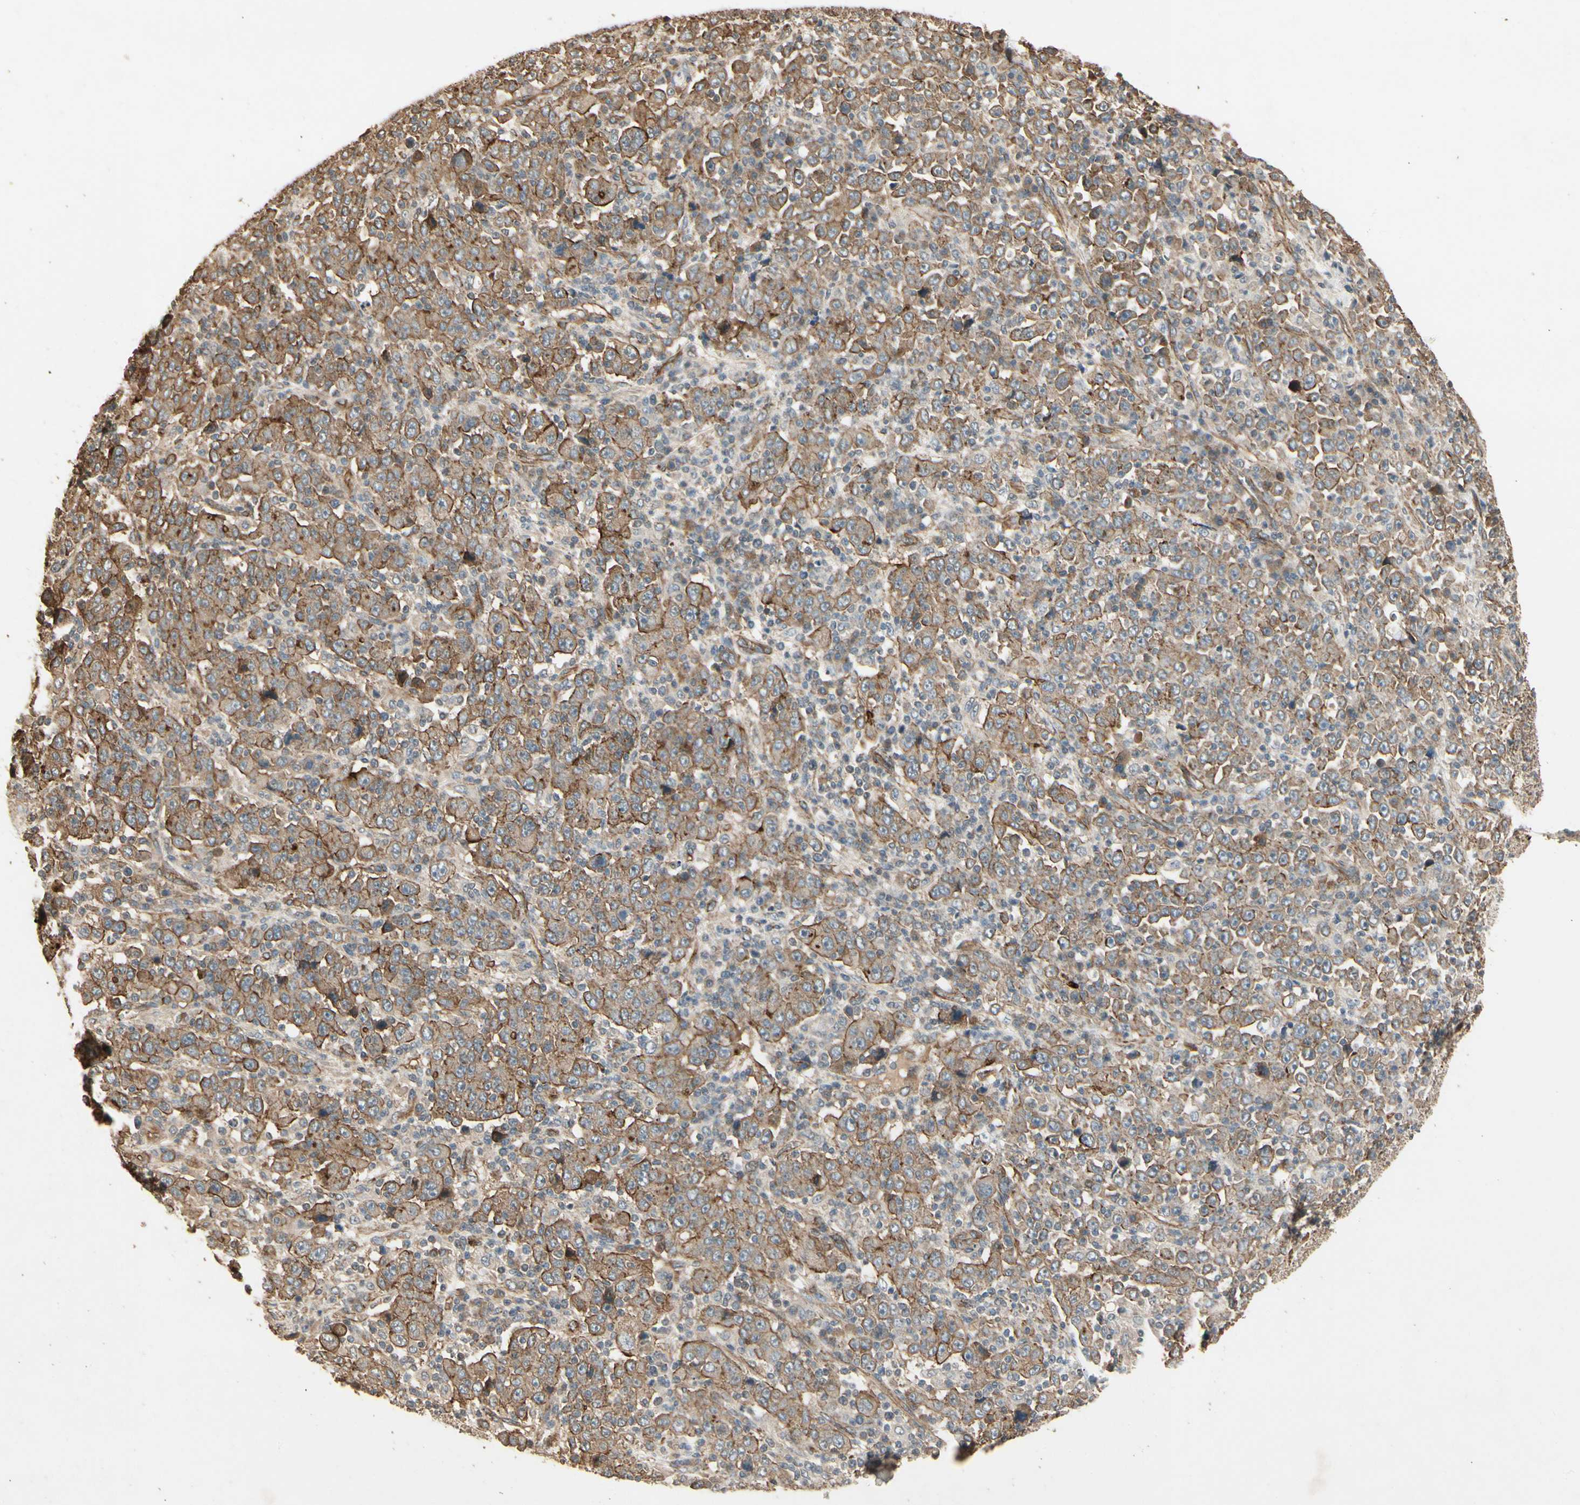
{"staining": {"intensity": "moderate", "quantity": ">75%", "location": "cytoplasmic/membranous"}, "tissue": "stomach cancer", "cell_type": "Tumor cells", "image_type": "cancer", "snomed": [{"axis": "morphology", "description": "Normal tissue, NOS"}, {"axis": "morphology", "description": "Adenocarcinoma, NOS"}, {"axis": "topography", "description": "Stomach, upper"}, {"axis": "topography", "description": "Stomach"}], "caption": "Adenocarcinoma (stomach) stained with DAB (3,3'-diaminobenzidine) IHC reveals medium levels of moderate cytoplasmic/membranous staining in about >75% of tumor cells. Using DAB (3,3'-diaminobenzidine) (brown) and hematoxylin (blue) stains, captured at high magnification using brightfield microscopy.", "gene": "RNF180", "patient": {"sex": "male", "age": 59}}